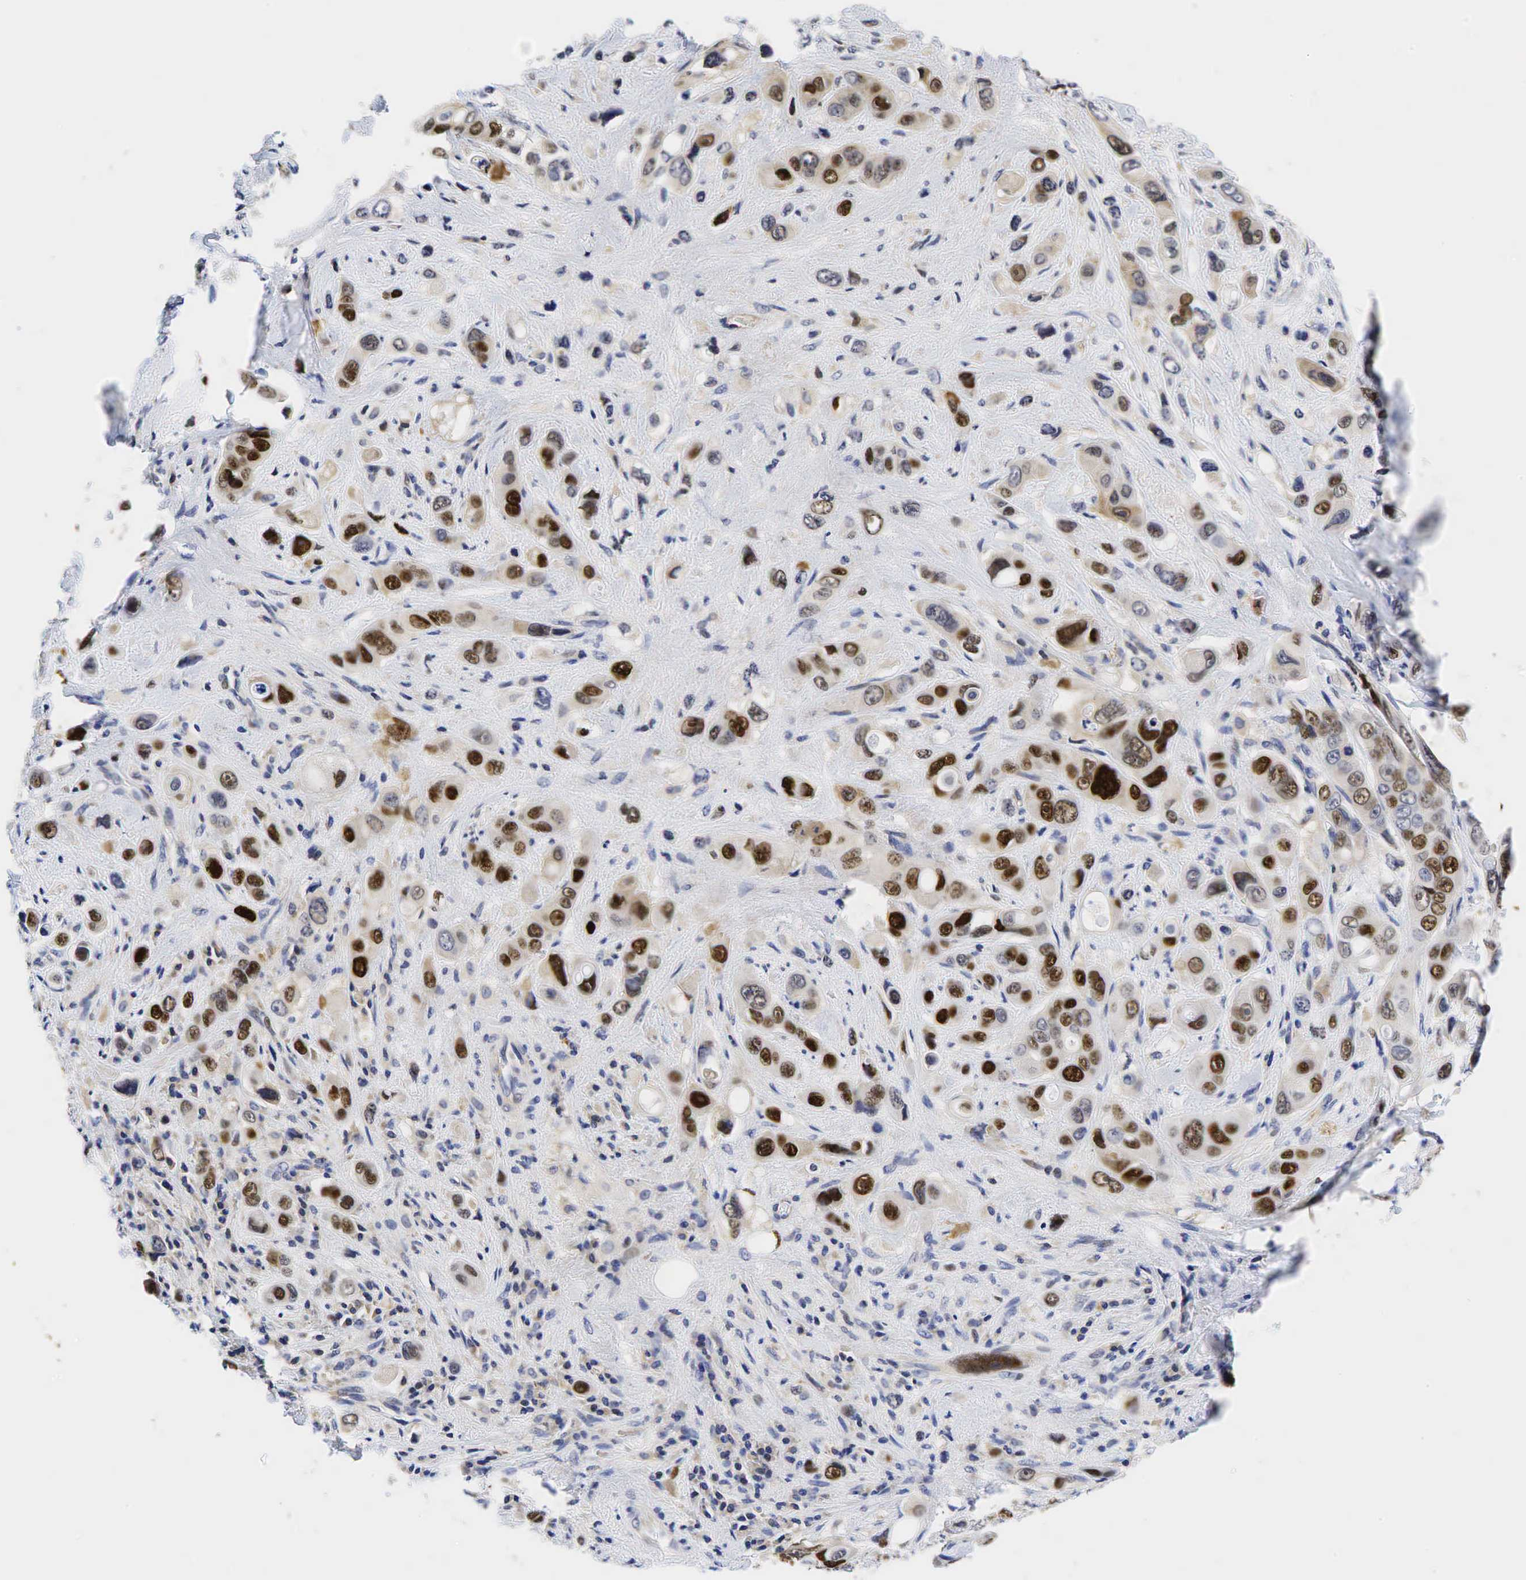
{"staining": {"intensity": "strong", "quantity": "25%-75%", "location": "nuclear"}, "tissue": "liver cancer", "cell_type": "Tumor cells", "image_type": "cancer", "snomed": [{"axis": "morphology", "description": "Cholangiocarcinoma"}, {"axis": "topography", "description": "Liver"}], "caption": "Immunohistochemistry micrograph of human liver cholangiocarcinoma stained for a protein (brown), which demonstrates high levels of strong nuclear staining in about 25%-75% of tumor cells.", "gene": "CCND1", "patient": {"sex": "female", "age": 79}}